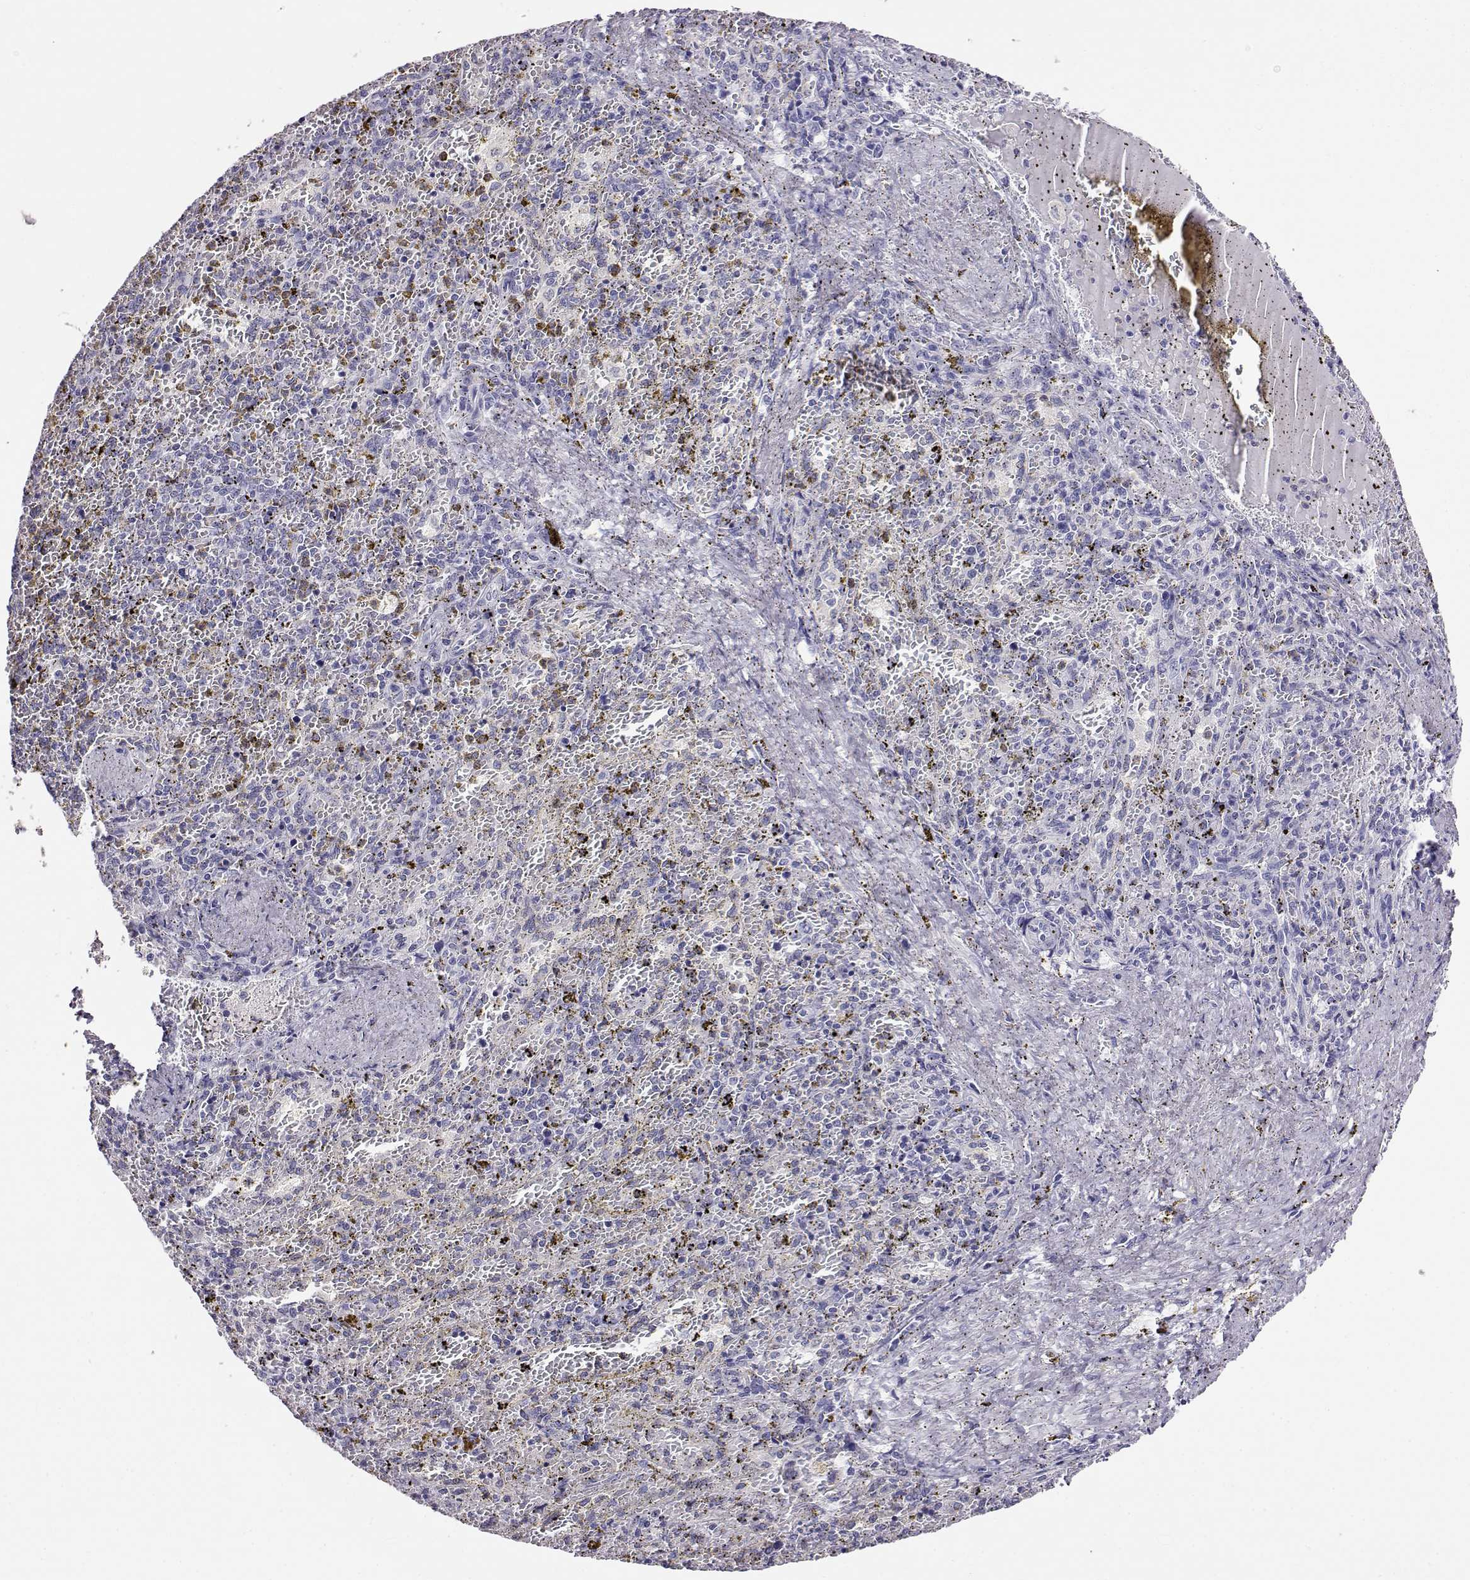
{"staining": {"intensity": "negative", "quantity": "none", "location": "none"}, "tissue": "spleen", "cell_type": "Cells in red pulp", "image_type": "normal", "snomed": [{"axis": "morphology", "description": "Normal tissue, NOS"}, {"axis": "topography", "description": "Spleen"}], "caption": "High power microscopy micrograph of an IHC photomicrograph of normal spleen, revealing no significant expression in cells in red pulp.", "gene": "AKR1B1", "patient": {"sex": "female", "age": 50}}